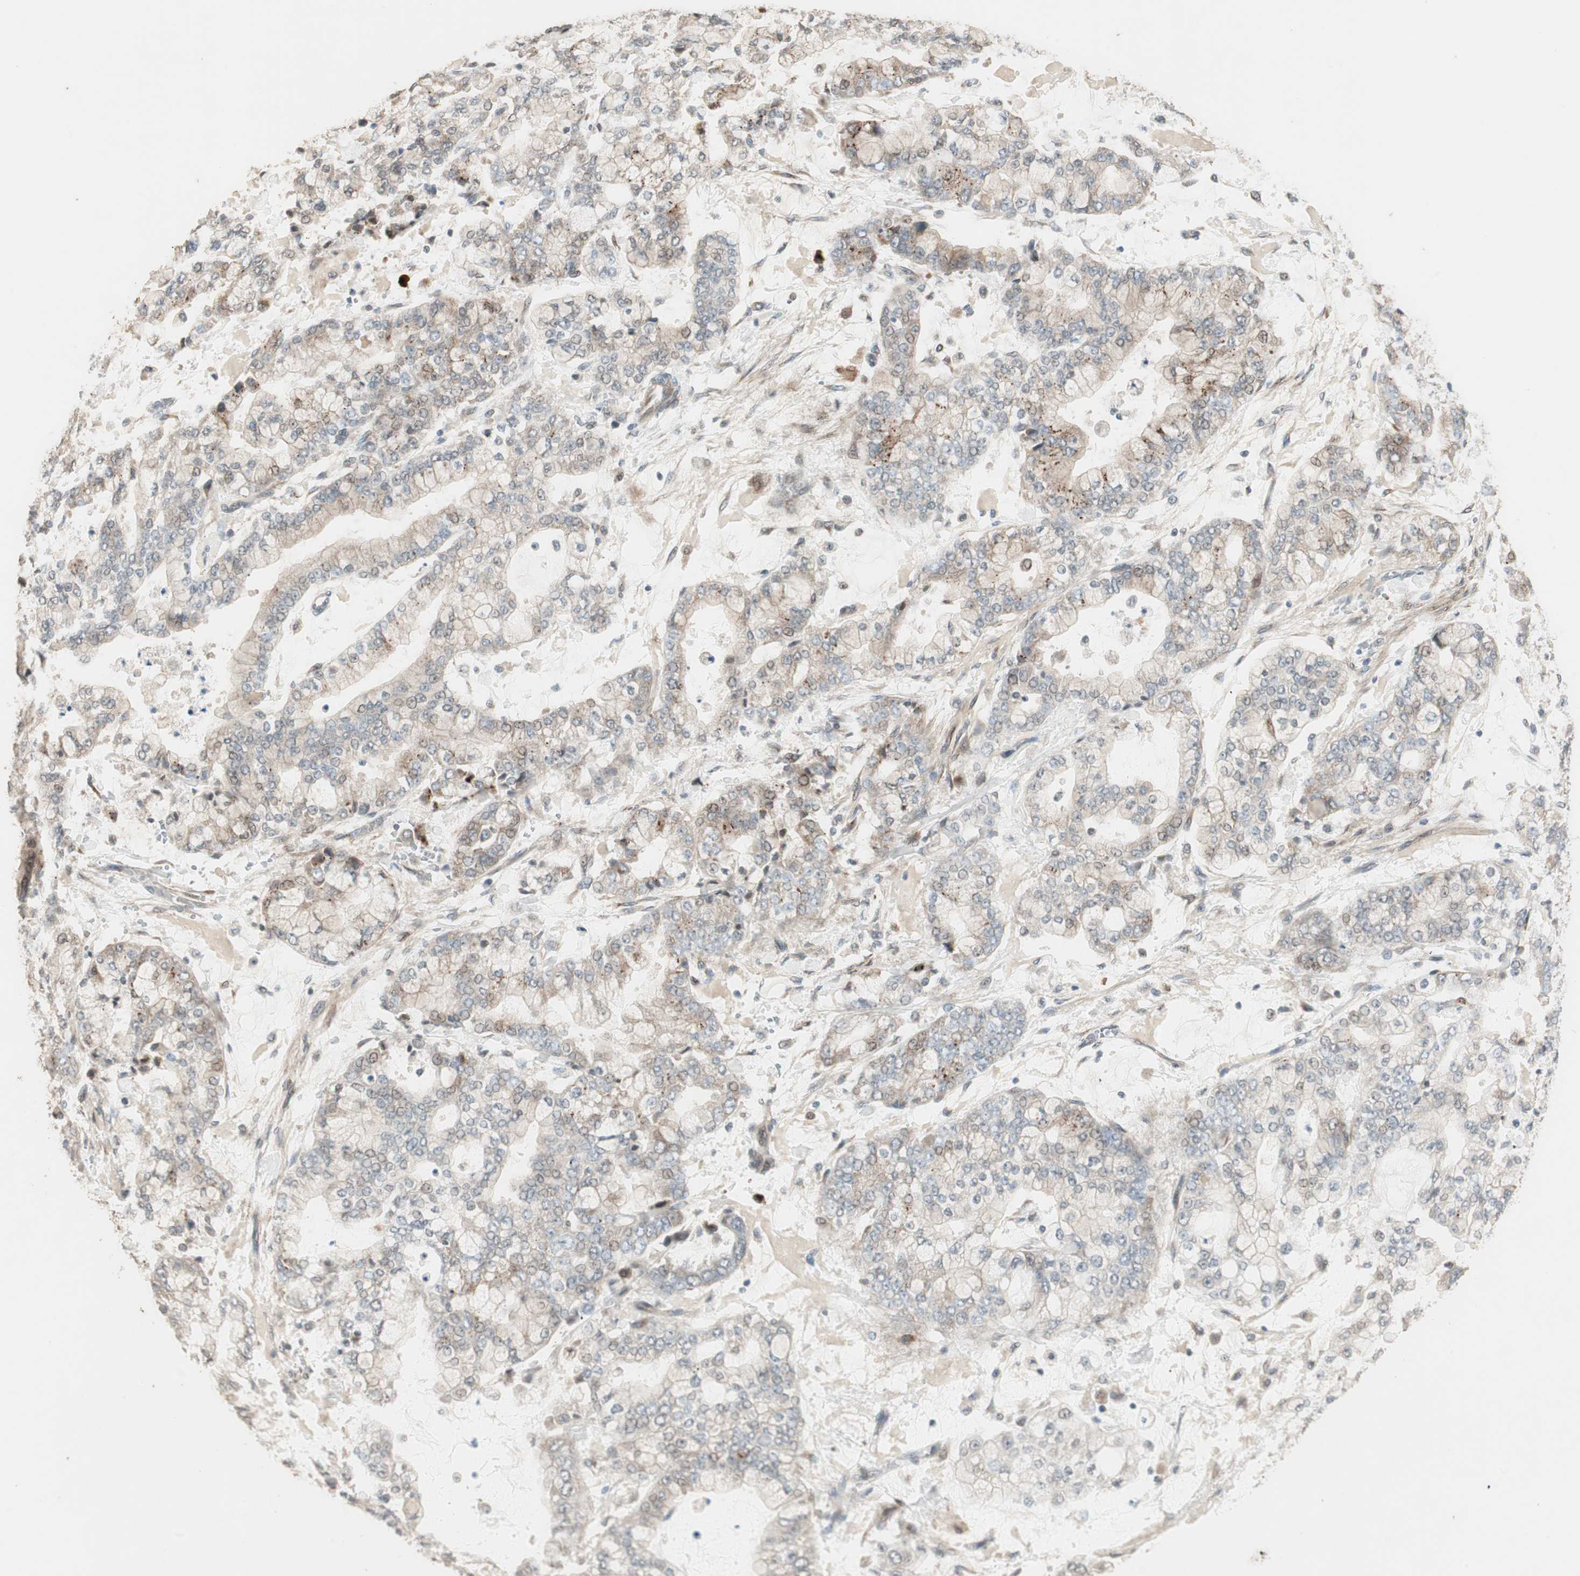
{"staining": {"intensity": "weak", "quantity": ">75%", "location": "cytoplasmic/membranous"}, "tissue": "stomach cancer", "cell_type": "Tumor cells", "image_type": "cancer", "snomed": [{"axis": "morphology", "description": "Adenocarcinoma, NOS"}, {"axis": "topography", "description": "Stomach"}], "caption": "Protein staining of adenocarcinoma (stomach) tissue displays weak cytoplasmic/membranous positivity in approximately >75% of tumor cells.", "gene": "RARRES1", "patient": {"sex": "male", "age": 76}}